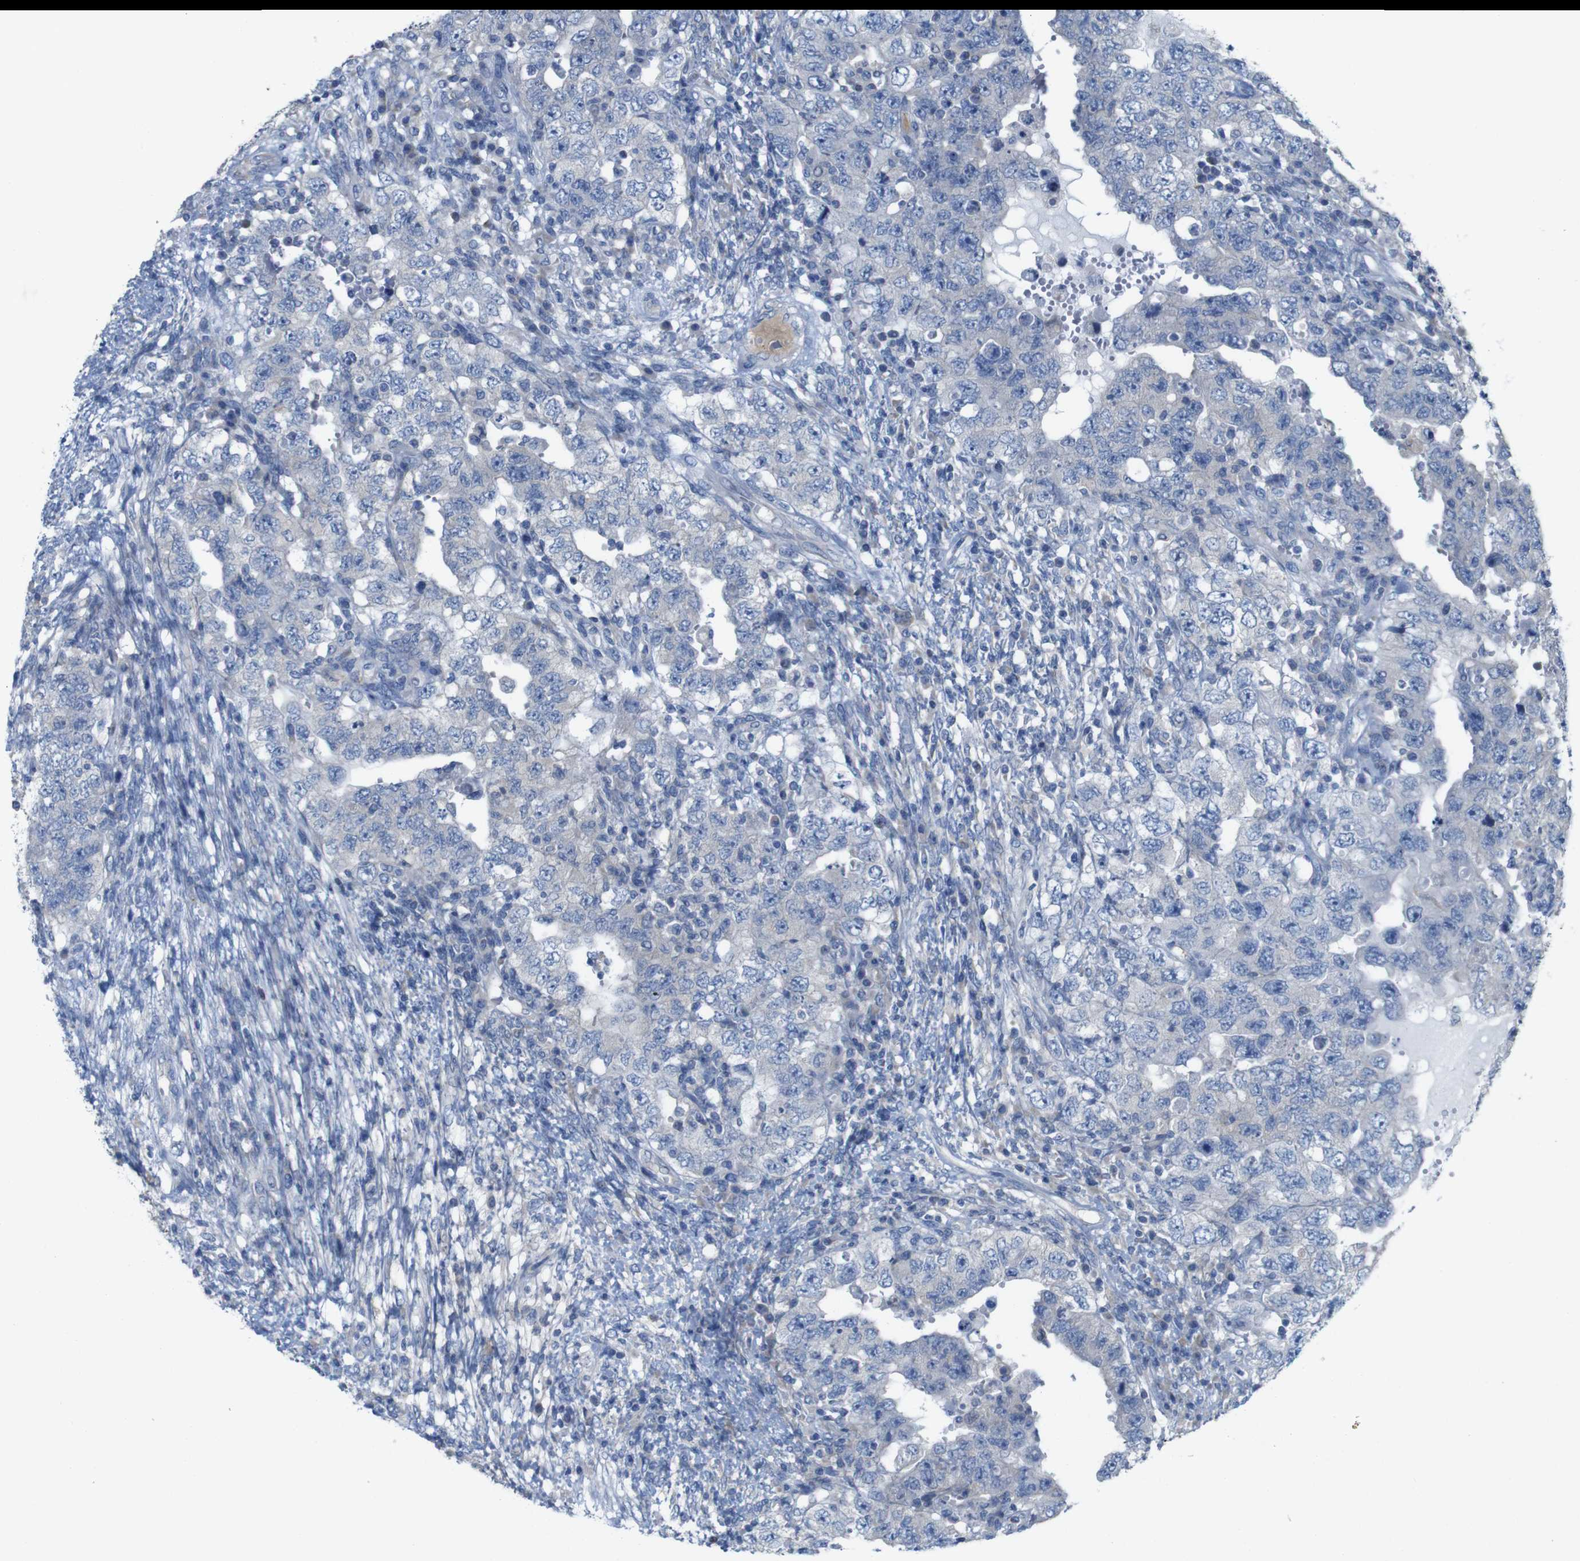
{"staining": {"intensity": "negative", "quantity": "none", "location": "none"}, "tissue": "testis cancer", "cell_type": "Tumor cells", "image_type": "cancer", "snomed": [{"axis": "morphology", "description": "Carcinoma, Embryonal, NOS"}, {"axis": "topography", "description": "Testis"}], "caption": "IHC of human embryonal carcinoma (testis) reveals no staining in tumor cells. (Stains: DAB (3,3'-diaminobenzidine) immunohistochemistry (IHC) with hematoxylin counter stain, Microscopy: brightfield microscopy at high magnification).", "gene": "MYEOV", "patient": {"sex": "male", "age": 26}}